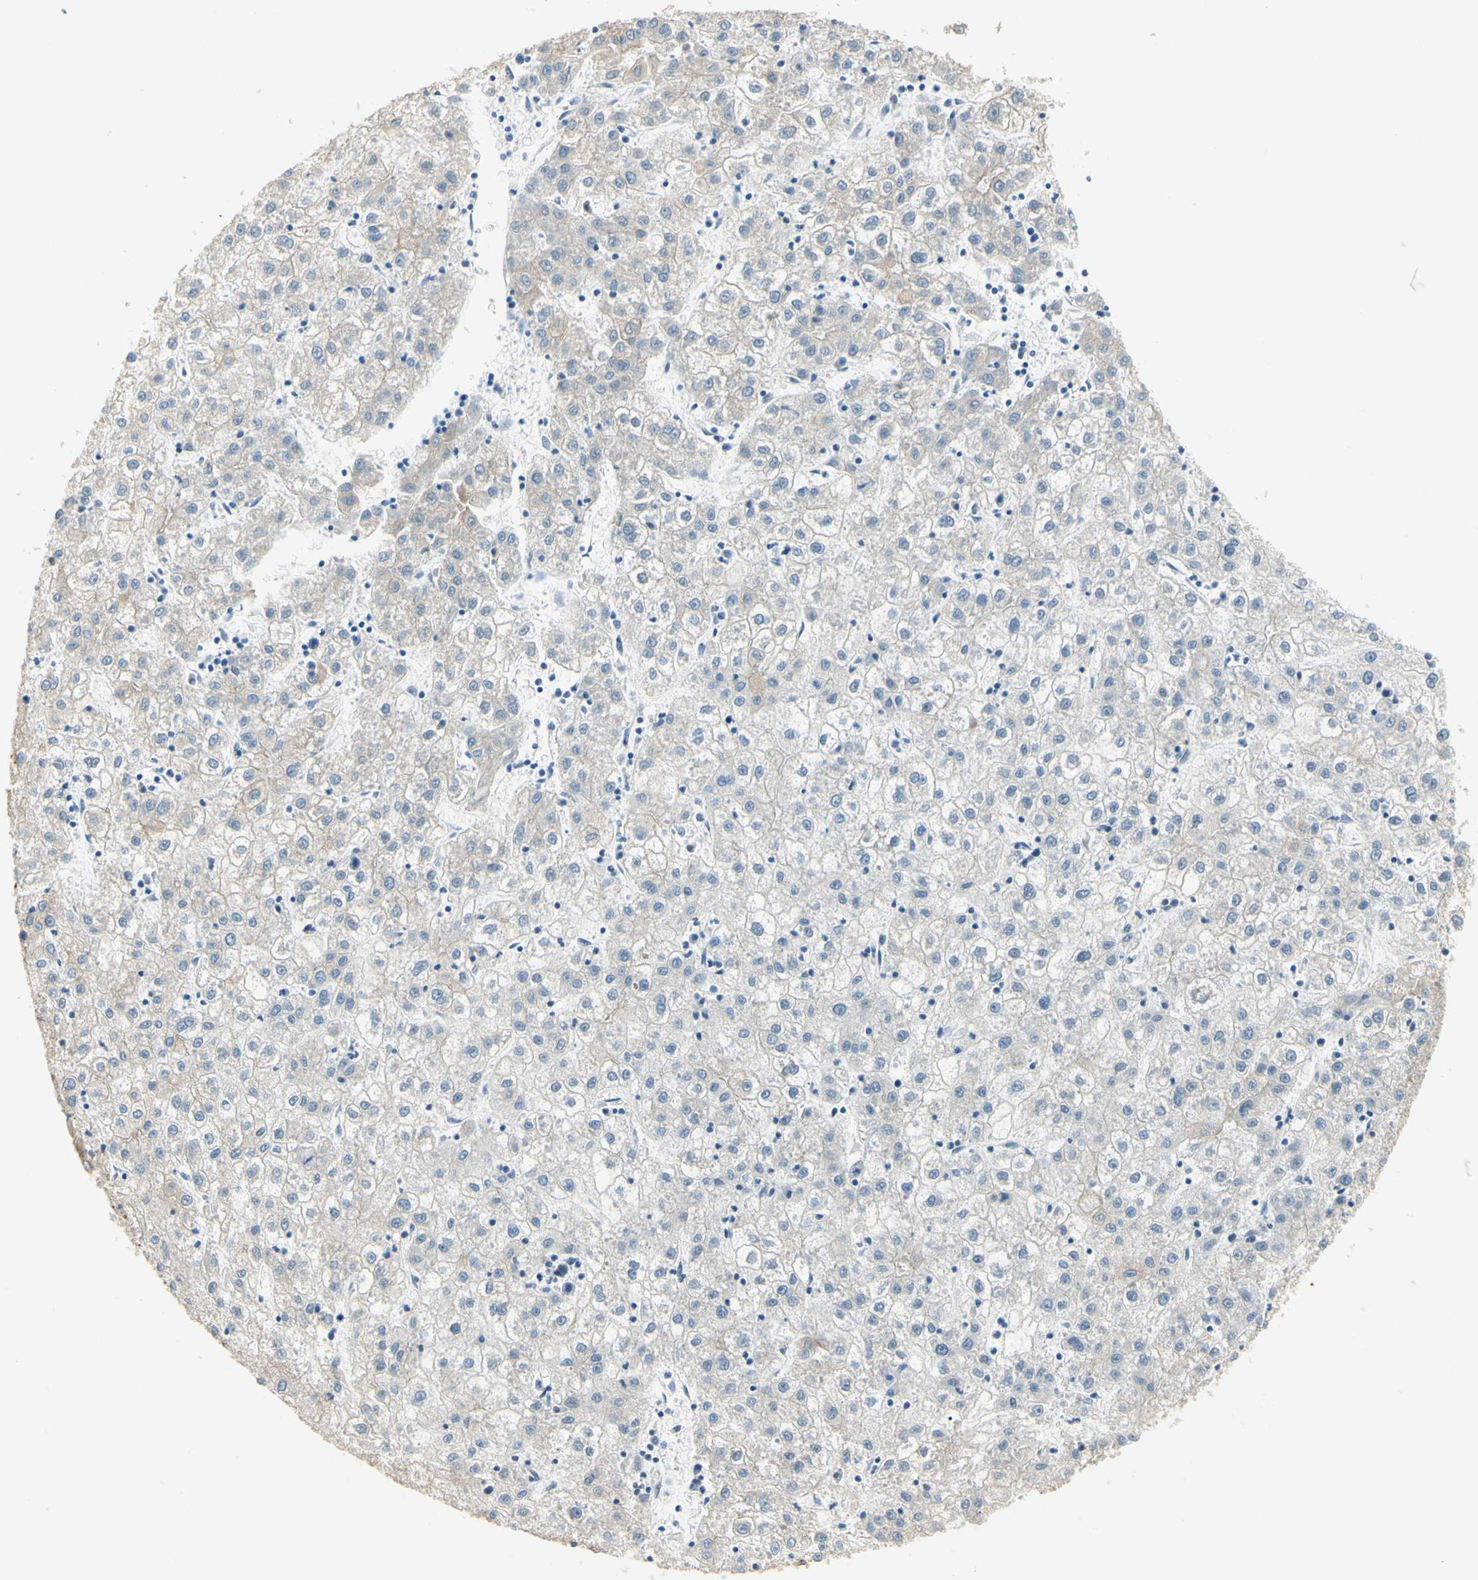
{"staining": {"intensity": "weak", "quantity": "<25%", "location": "cytoplasmic/membranous"}, "tissue": "liver cancer", "cell_type": "Tumor cells", "image_type": "cancer", "snomed": [{"axis": "morphology", "description": "Carcinoma, Hepatocellular, NOS"}, {"axis": "topography", "description": "Liver"}], "caption": "Human liver hepatocellular carcinoma stained for a protein using immunohistochemistry demonstrates no positivity in tumor cells.", "gene": "DUSP12", "patient": {"sex": "male", "age": 72}}